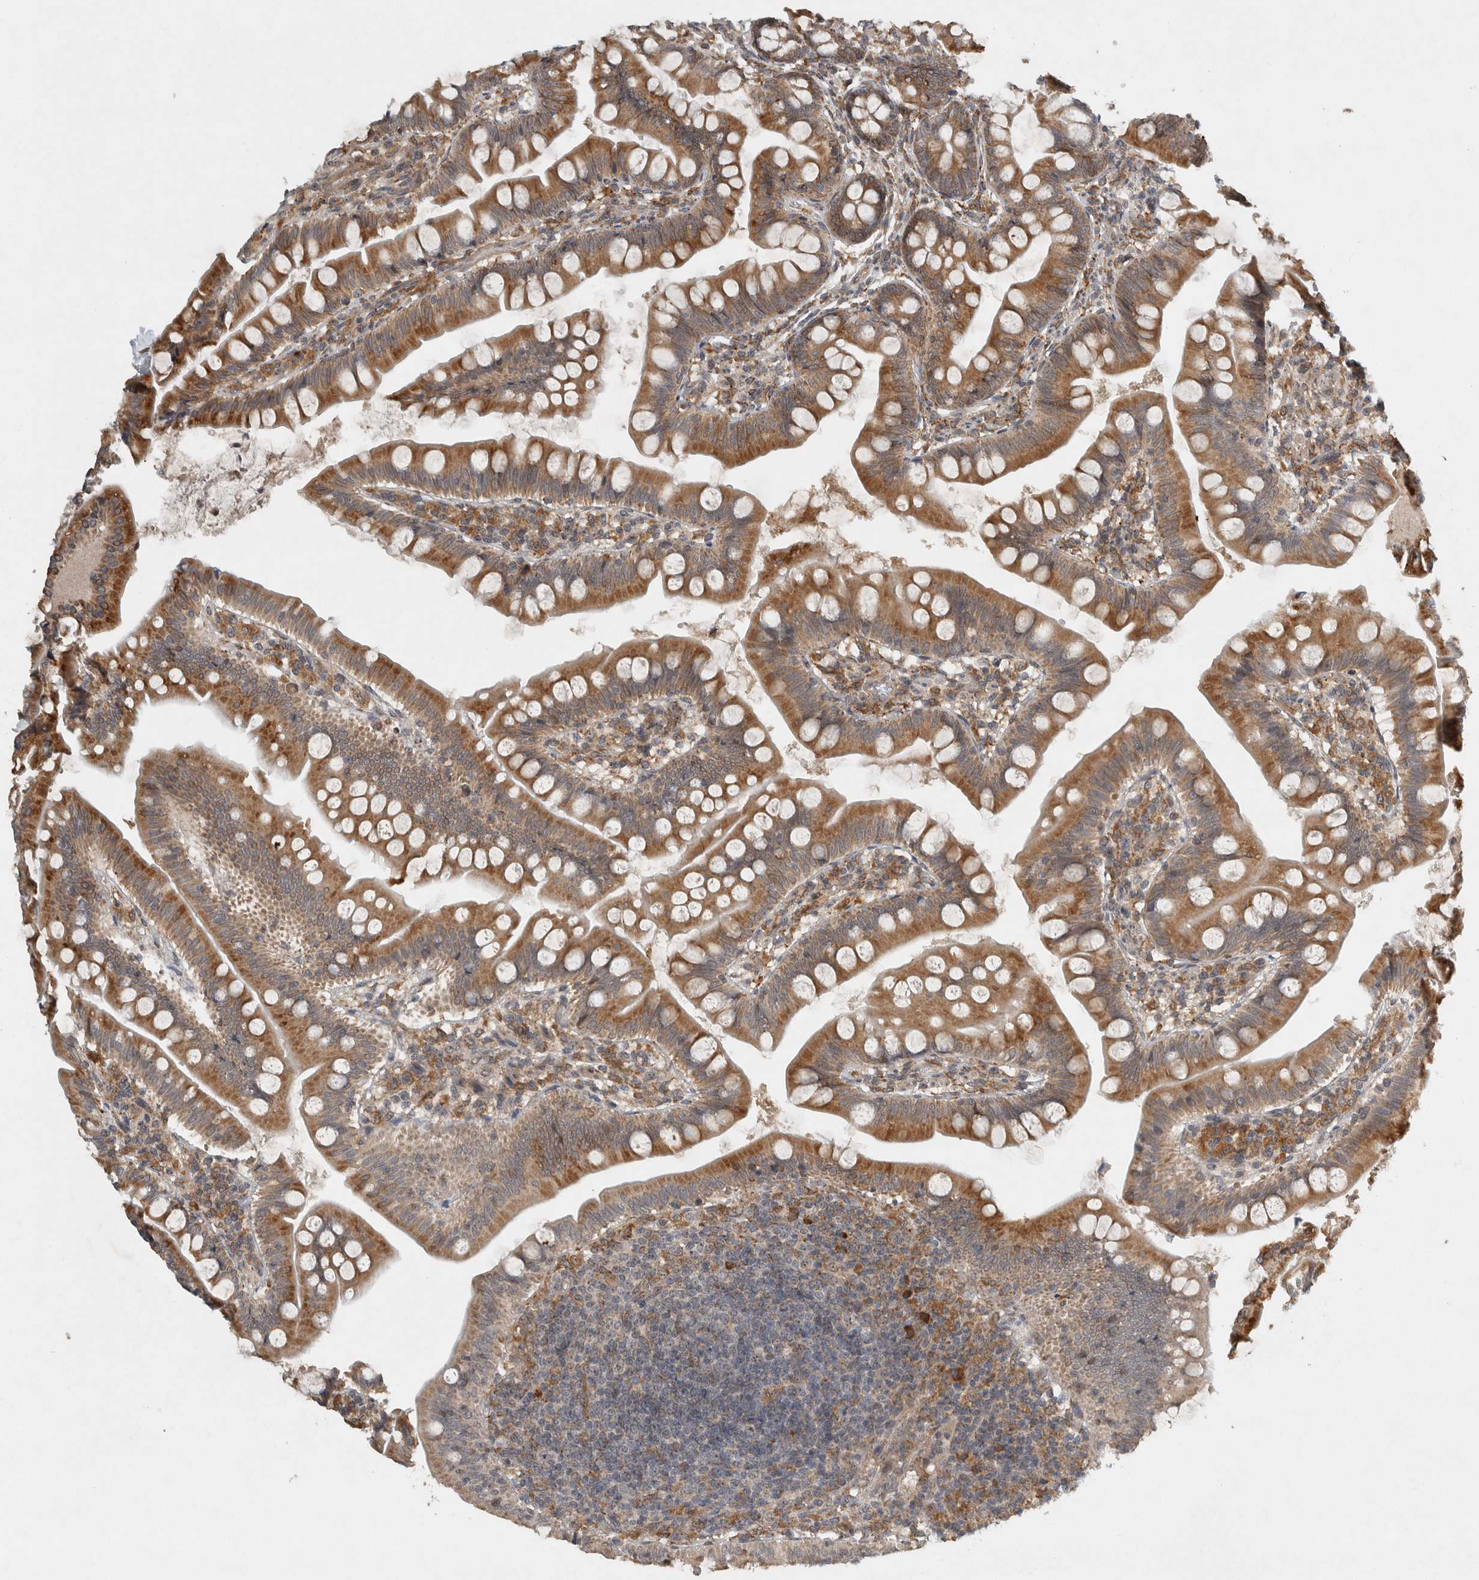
{"staining": {"intensity": "moderate", "quantity": ">75%", "location": "cytoplasmic/membranous"}, "tissue": "small intestine", "cell_type": "Glandular cells", "image_type": "normal", "snomed": [{"axis": "morphology", "description": "Normal tissue, NOS"}, {"axis": "topography", "description": "Small intestine"}], "caption": "High-power microscopy captured an immunohistochemistry histopathology image of benign small intestine, revealing moderate cytoplasmic/membranous positivity in approximately >75% of glandular cells.", "gene": "GPR137B", "patient": {"sex": "male", "age": 7}}